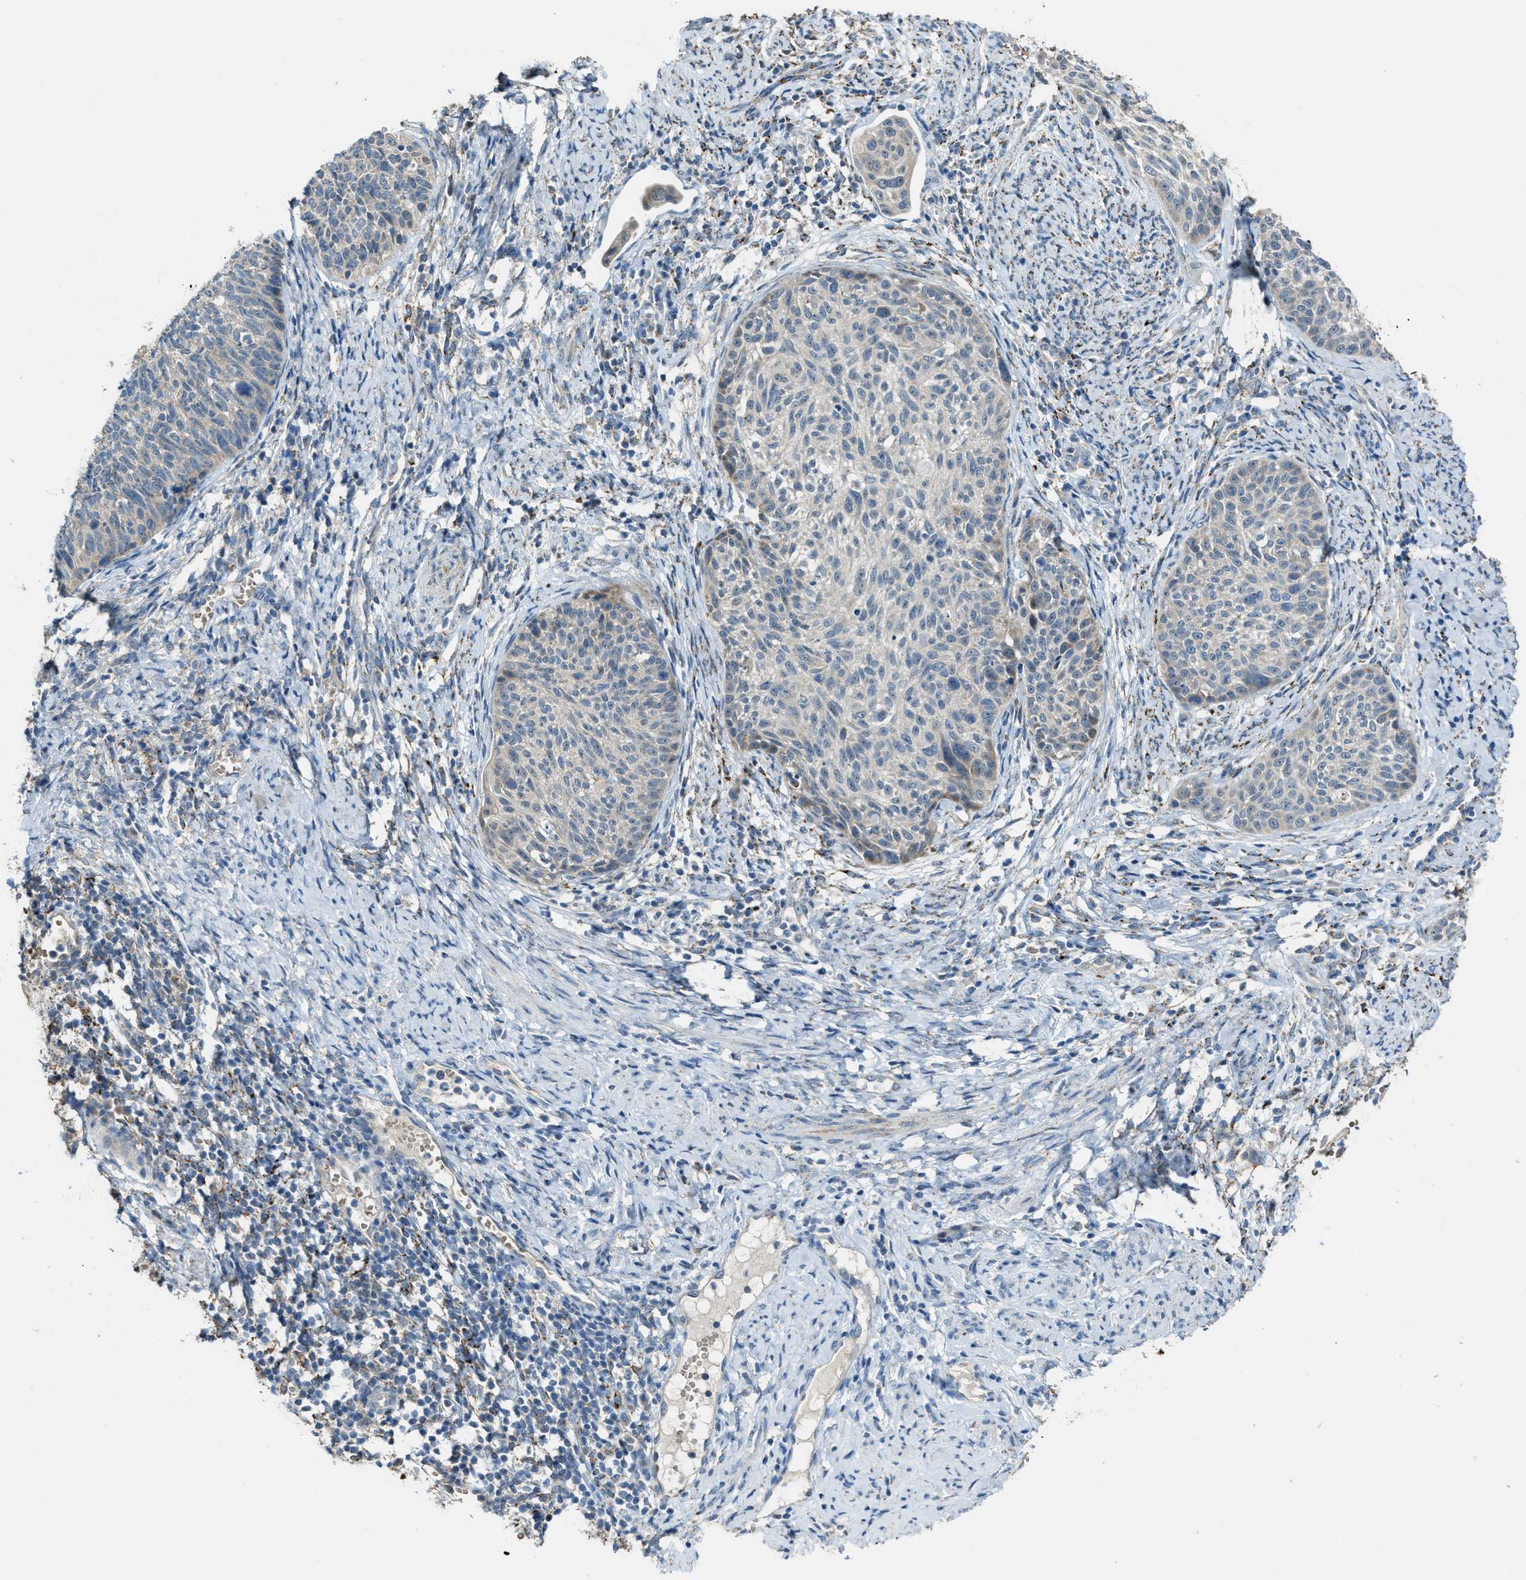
{"staining": {"intensity": "weak", "quantity": "<25%", "location": "cytoplasmic/membranous"}, "tissue": "cervical cancer", "cell_type": "Tumor cells", "image_type": "cancer", "snomed": [{"axis": "morphology", "description": "Squamous cell carcinoma, NOS"}, {"axis": "topography", "description": "Cervix"}], "caption": "This is an immunohistochemistry image of human cervical cancer. There is no positivity in tumor cells.", "gene": "CDON", "patient": {"sex": "female", "age": 70}}